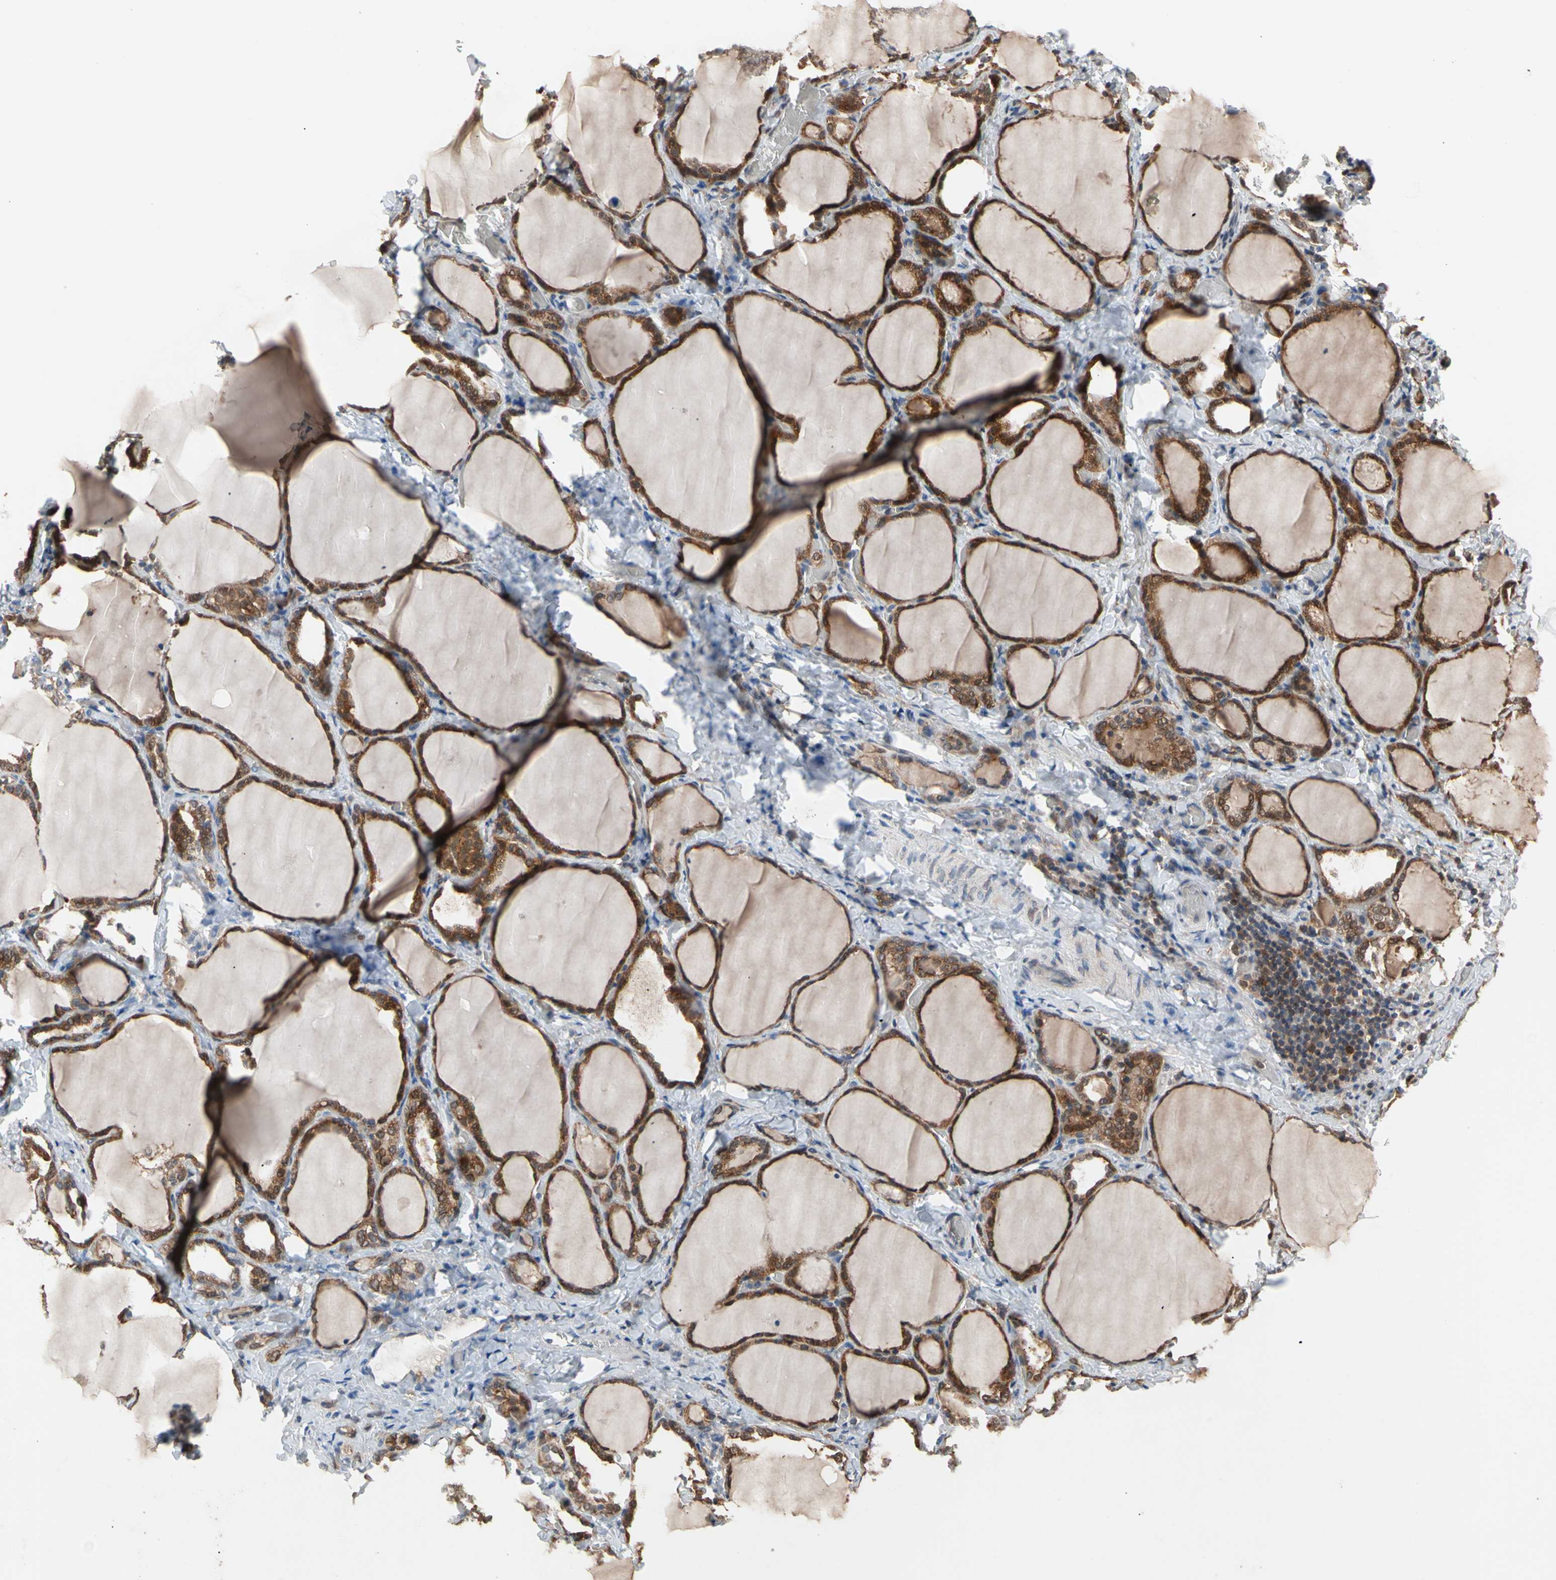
{"staining": {"intensity": "strong", "quantity": ">75%", "location": "cytoplasmic/membranous,nuclear"}, "tissue": "thyroid gland", "cell_type": "Glandular cells", "image_type": "normal", "snomed": [{"axis": "morphology", "description": "Normal tissue, NOS"}, {"axis": "morphology", "description": "Papillary adenocarcinoma, NOS"}, {"axis": "topography", "description": "Thyroid gland"}], "caption": "Immunohistochemical staining of unremarkable human thyroid gland reveals high levels of strong cytoplasmic/membranous,nuclear staining in approximately >75% of glandular cells.", "gene": "MTHFS", "patient": {"sex": "female", "age": 30}}